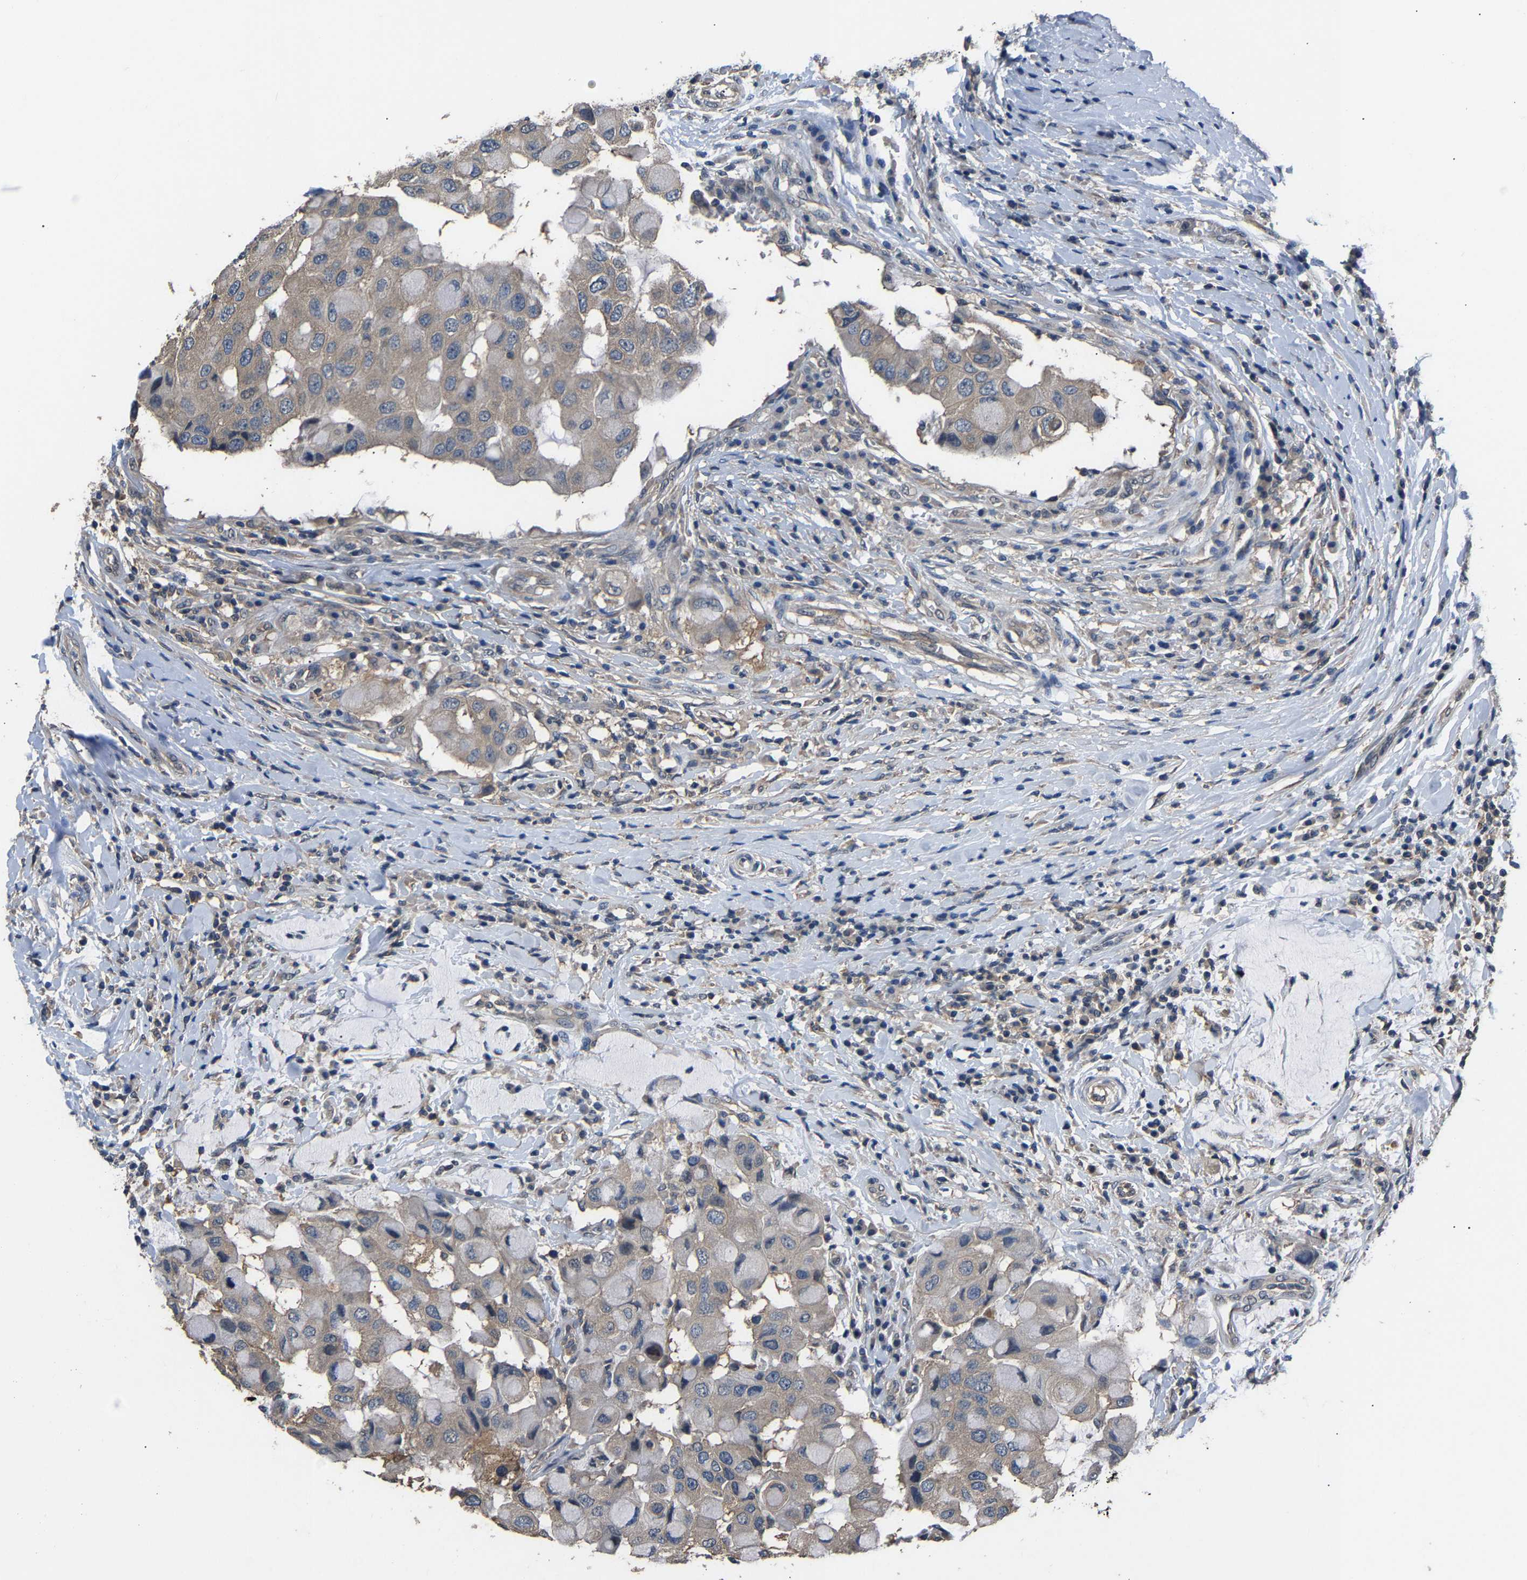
{"staining": {"intensity": "weak", "quantity": "<25%", "location": "cytoplasmic/membranous"}, "tissue": "breast cancer", "cell_type": "Tumor cells", "image_type": "cancer", "snomed": [{"axis": "morphology", "description": "Duct carcinoma"}, {"axis": "topography", "description": "Breast"}], "caption": "Infiltrating ductal carcinoma (breast) was stained to show a protein in brown. There is no significant expression in tumor cells.", "gene": "ABCC9", "patient": {"sex": "female", "age": 27}}